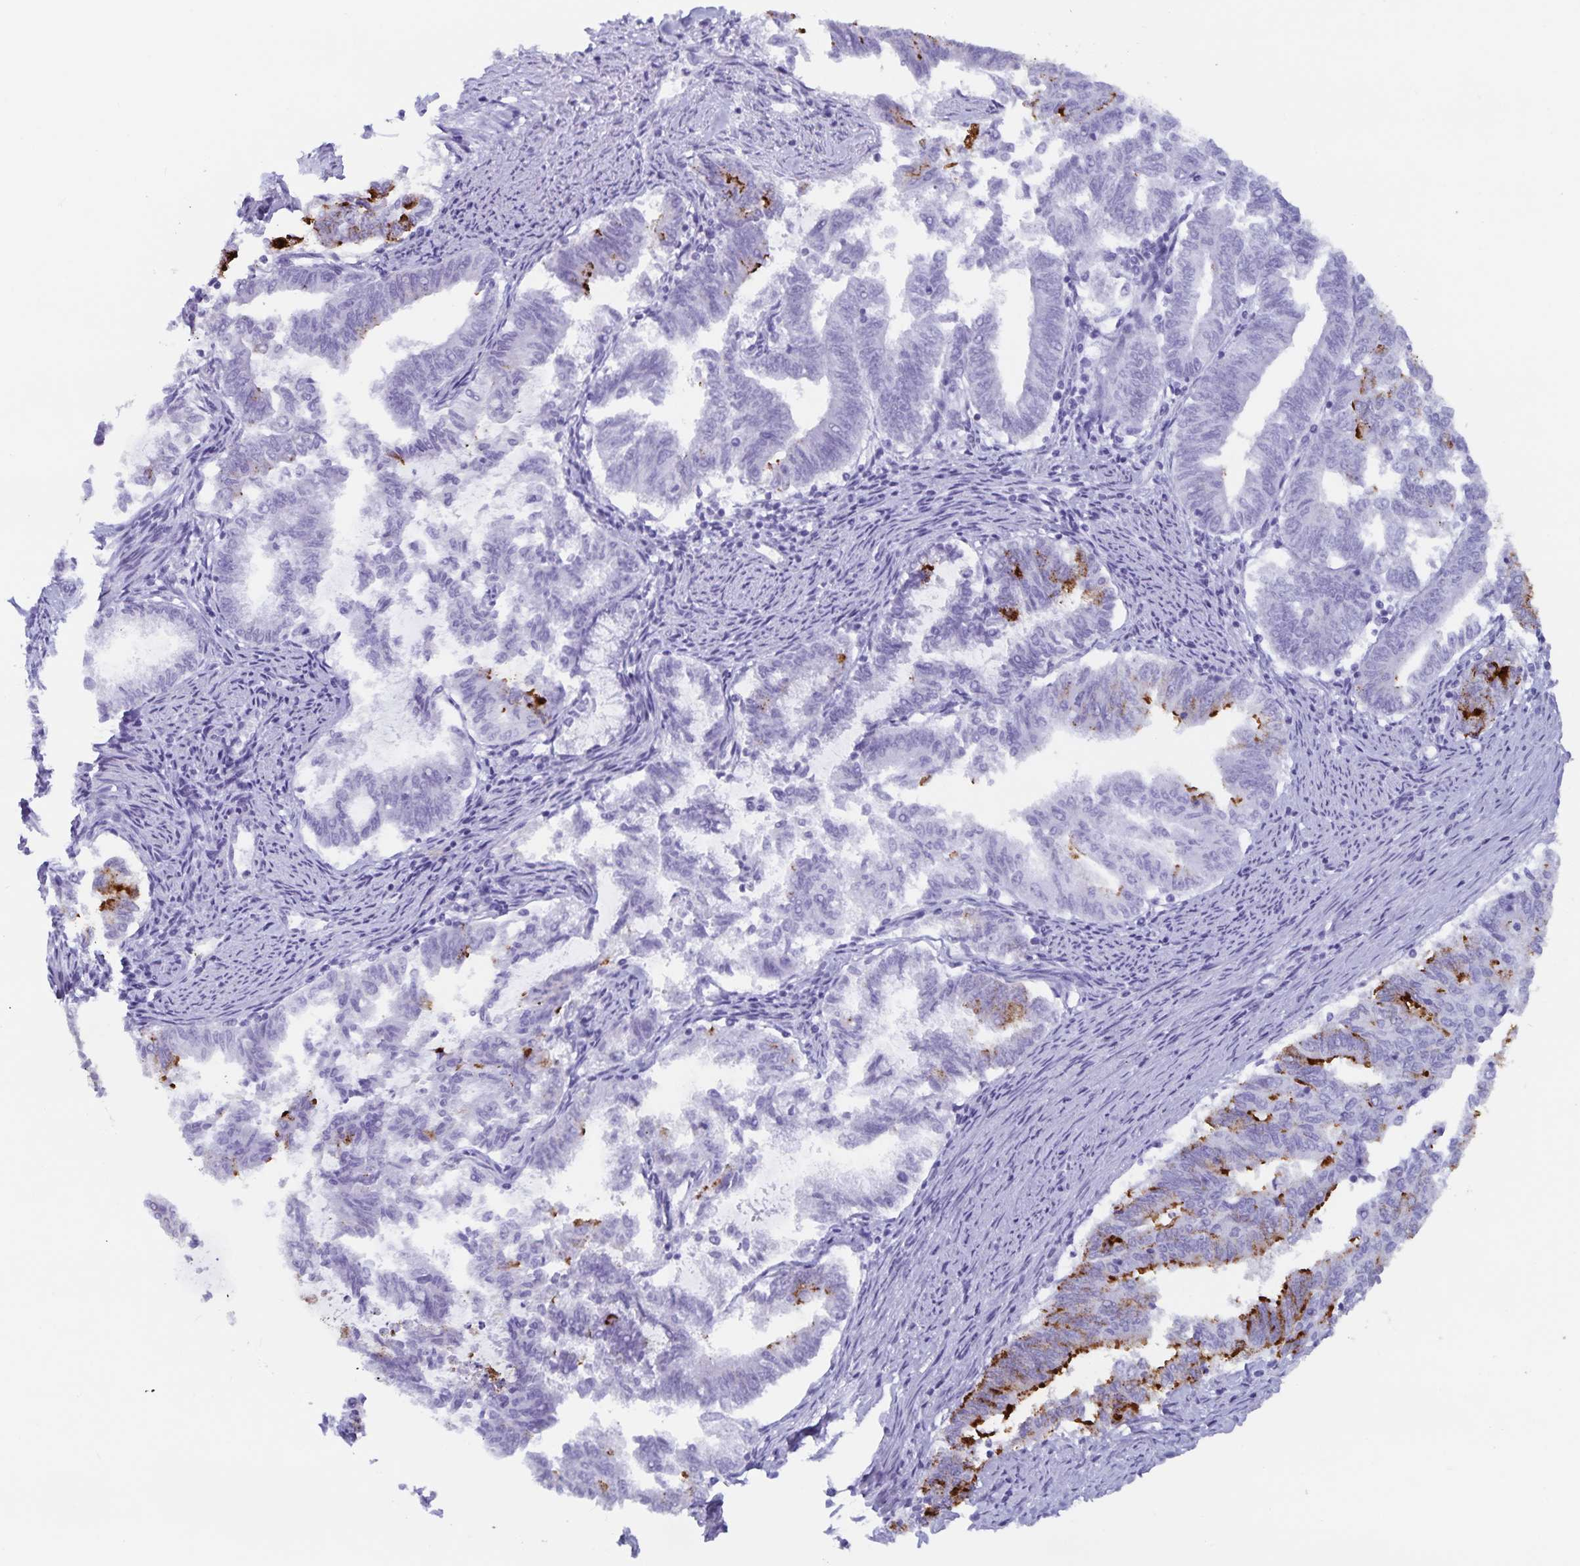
{"staining": {"intensity": "strong", "quantity": "<25%", "location": "cytoplasmic/membranous"}, "tissue": "endometrial cancer", "cell_type": "Tumor cells", "image_type": "cancer", "snomed": [{"axis": "morphology", "description": "Adenocarcinoma, NOS"}, {"axis": "topography", "description": "Endometrium"}], "caption": "High-magnification brightfield microscopy of adenocarcinoma (endometrial) stained with DAB (brown) and counterstained with hematoxylin (blue). tumor cells exhibit strong cytoplasmic/membranous staining is present in about<25% of cells.", "gene": "GPR137", "patient": {"sex": "female", "age": 79}}